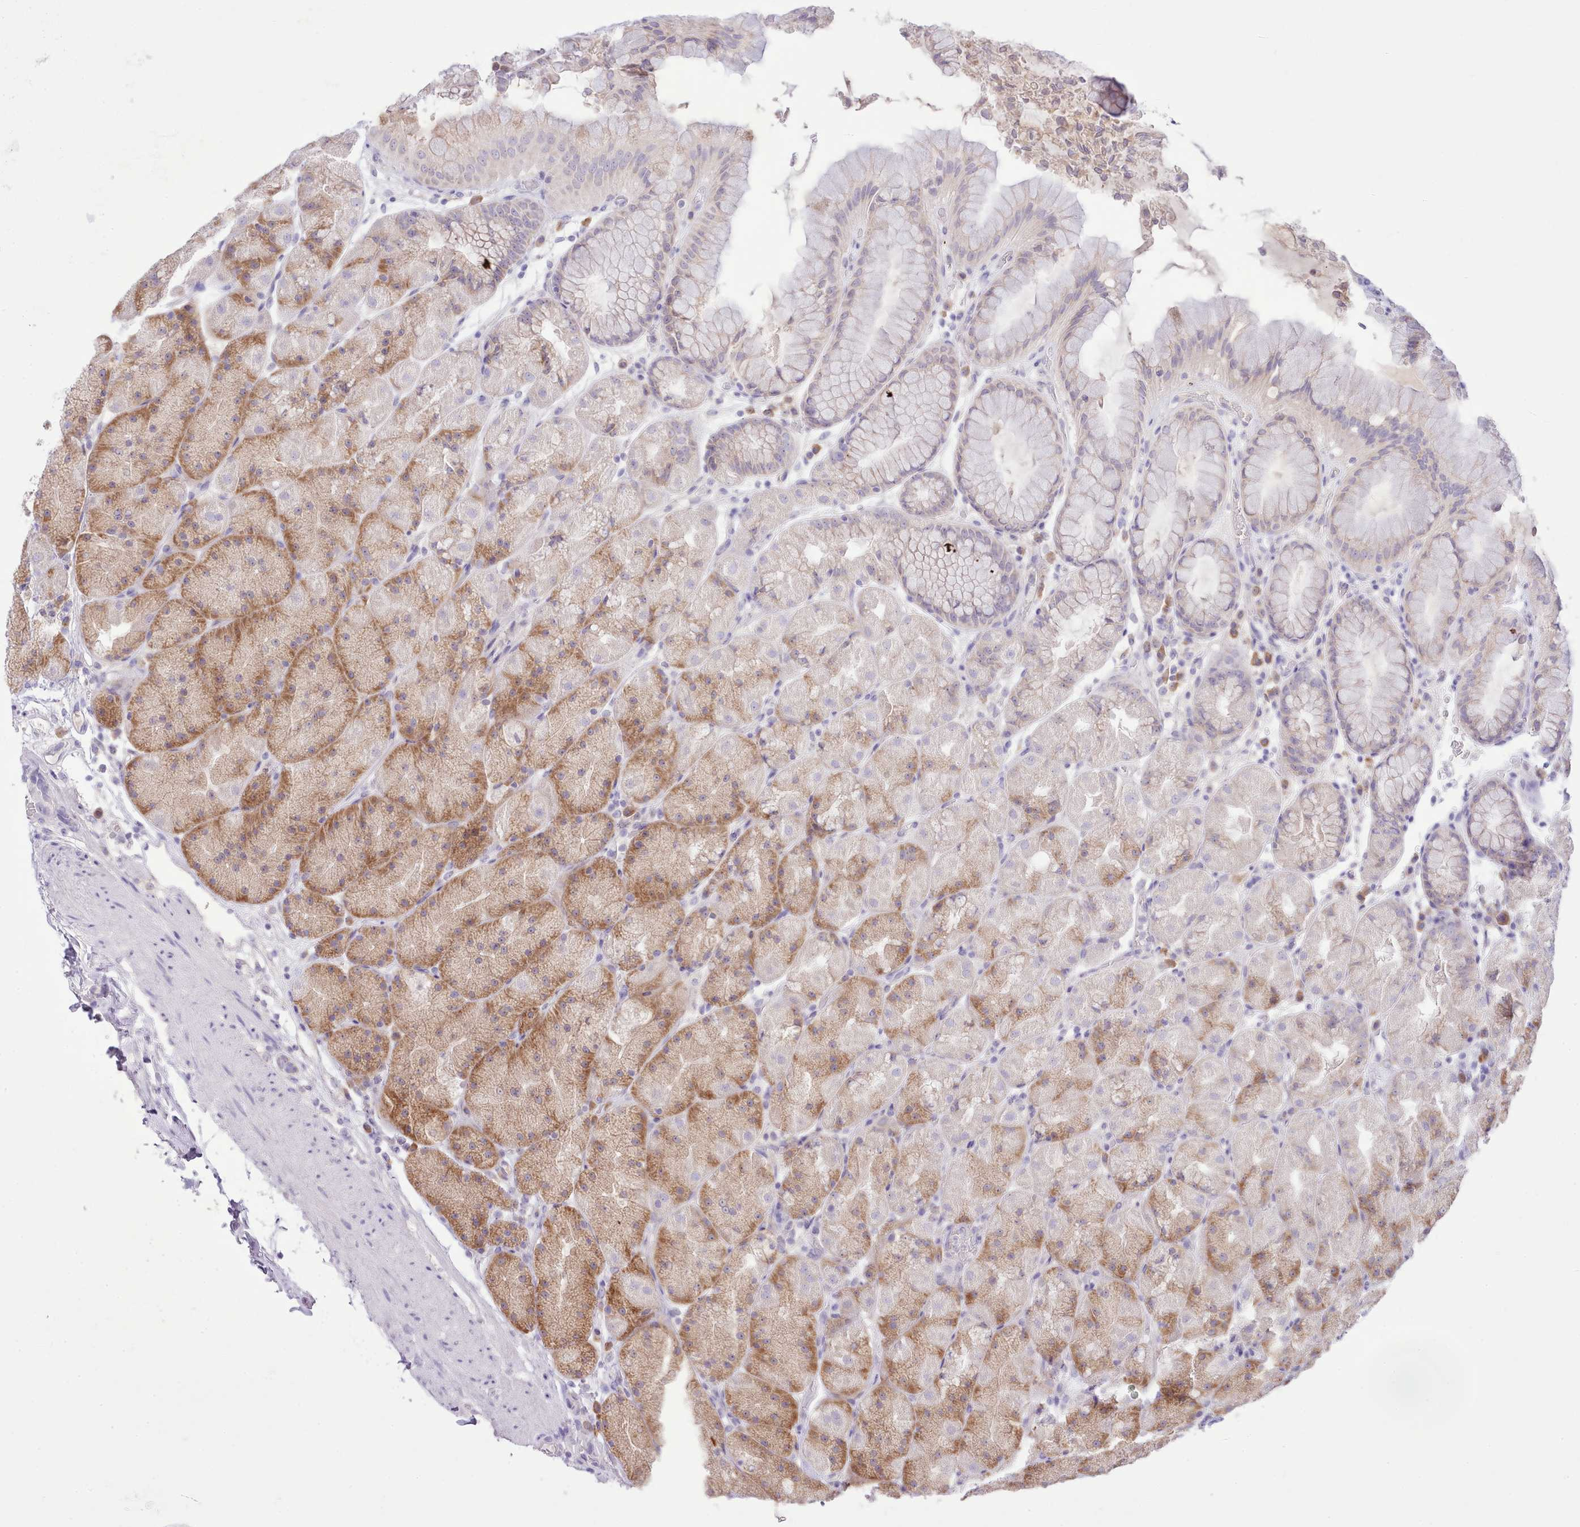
{"staining": {"intensity": "moderate", "quantity": "25%-75%", "location": "cytoplasmic/membranous"}, "tissue": "stomach", "cell_type": "Glandular cells", "image_type": "normal", "snomed": [{"axis": "morphology", "description": "Normal tissue, NOS"}, {"axis": "topography", "description": "Stomach, upper"}, {"axis": "topography", "description": "Stomach, lower"}], "caption": "Benign stomach shows moderate cytoplasmic/membranous staining in approximately 25%-75% of glandular cells (Brightfield microscopy of DAB IHC at high magnification)..", "gene": "CCL1", "patient": {"sex": "male", "age": 67}}